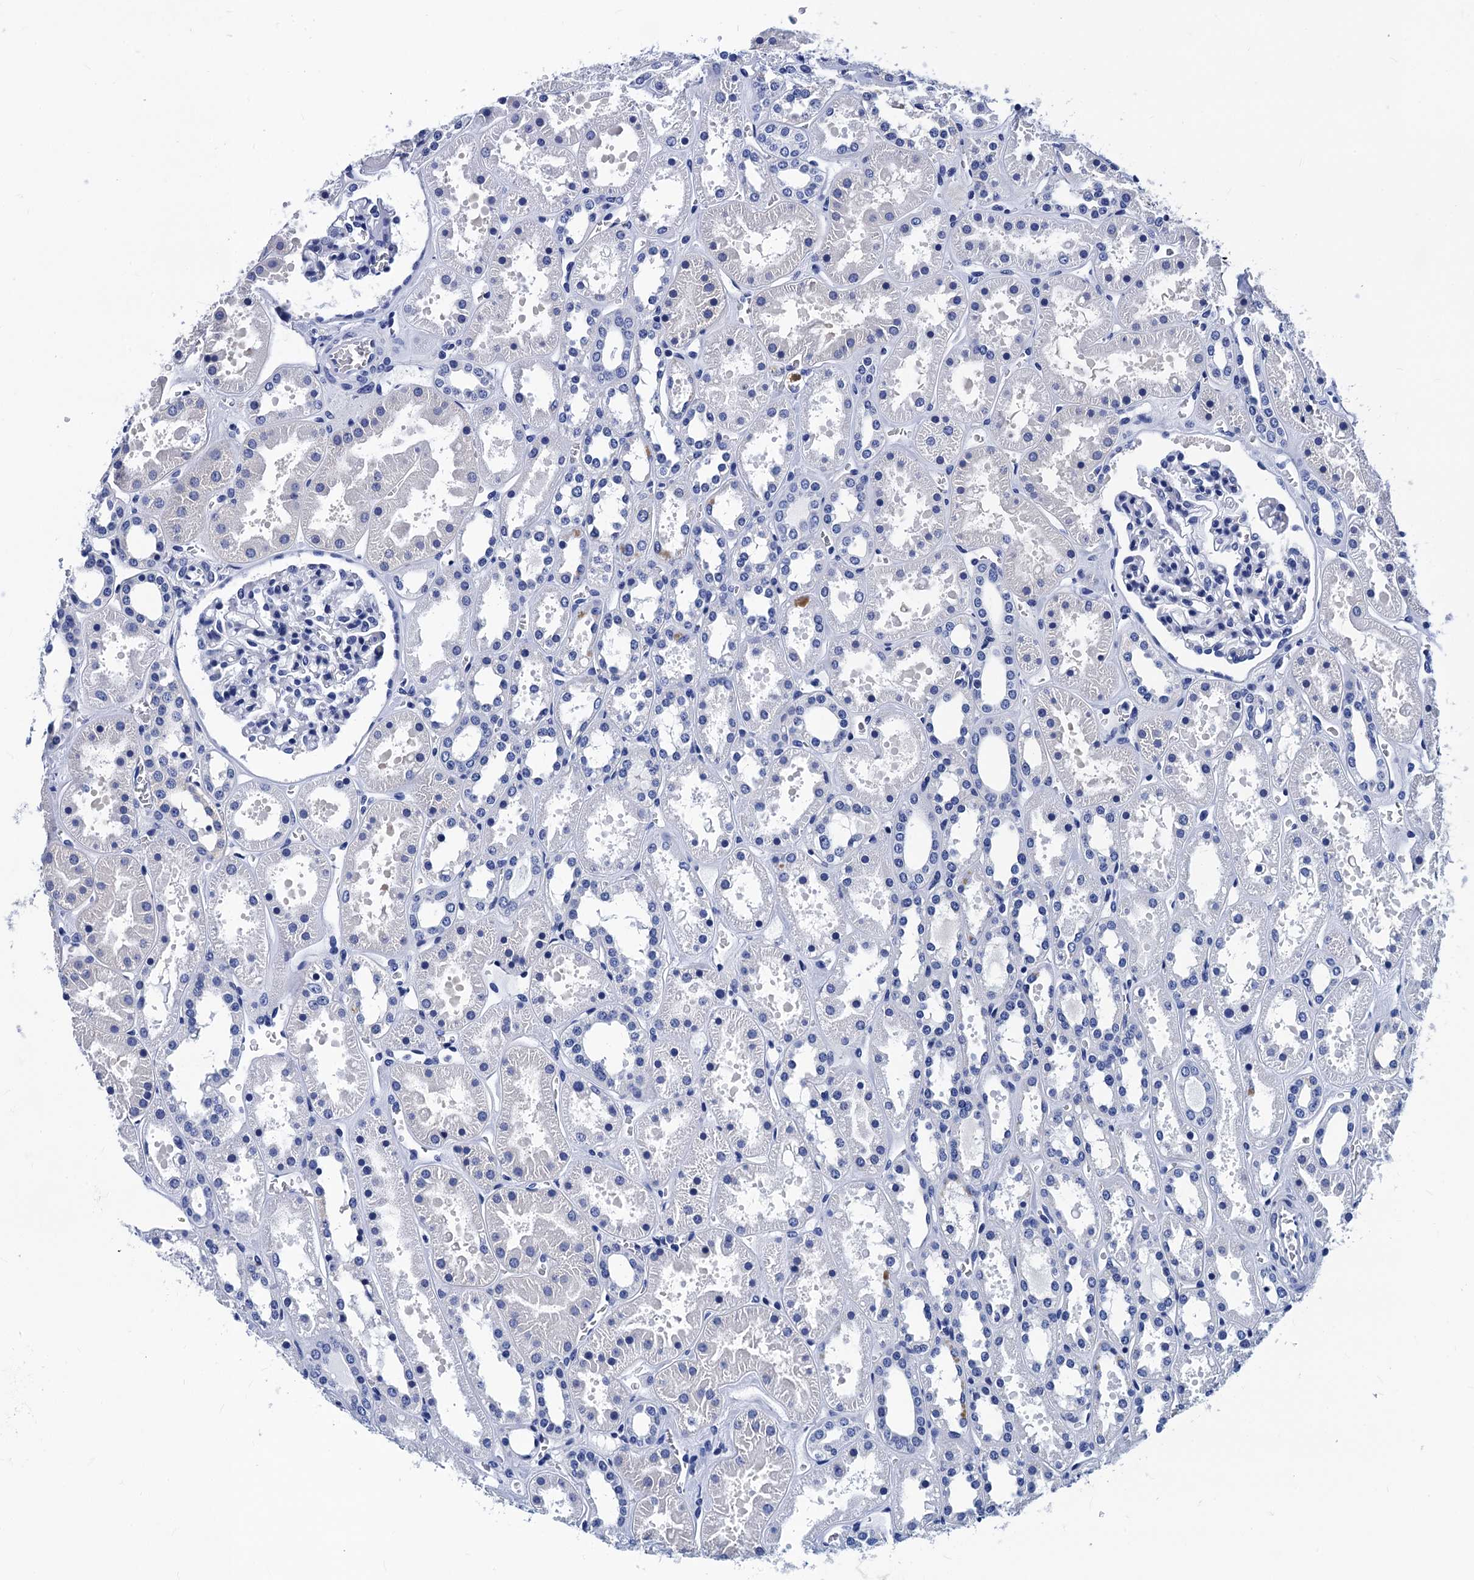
{"staining": {"intensity": "negative", "quantity": "none", "location": "none"}, "tissue": "kidney", "cell_type": "Cells in glomeruli", "image_type": "normal", "snomed": [{"axis": "morphology", "description": "Normal tissue, NOS"}, {"axis": "topography", "description": "Kidney"}], "caption": "Cells in glomeruli are negative for protein expression in normal human kidney. (Stains: DAB (3,3'-diaminobenzidine) immunohistochemistry with hematoxylin counter stain, Microscopy: brightfield microscopy at high magnification).", "gene": "MYBPC3", "patient": {"sex": "female", "age": 41}}